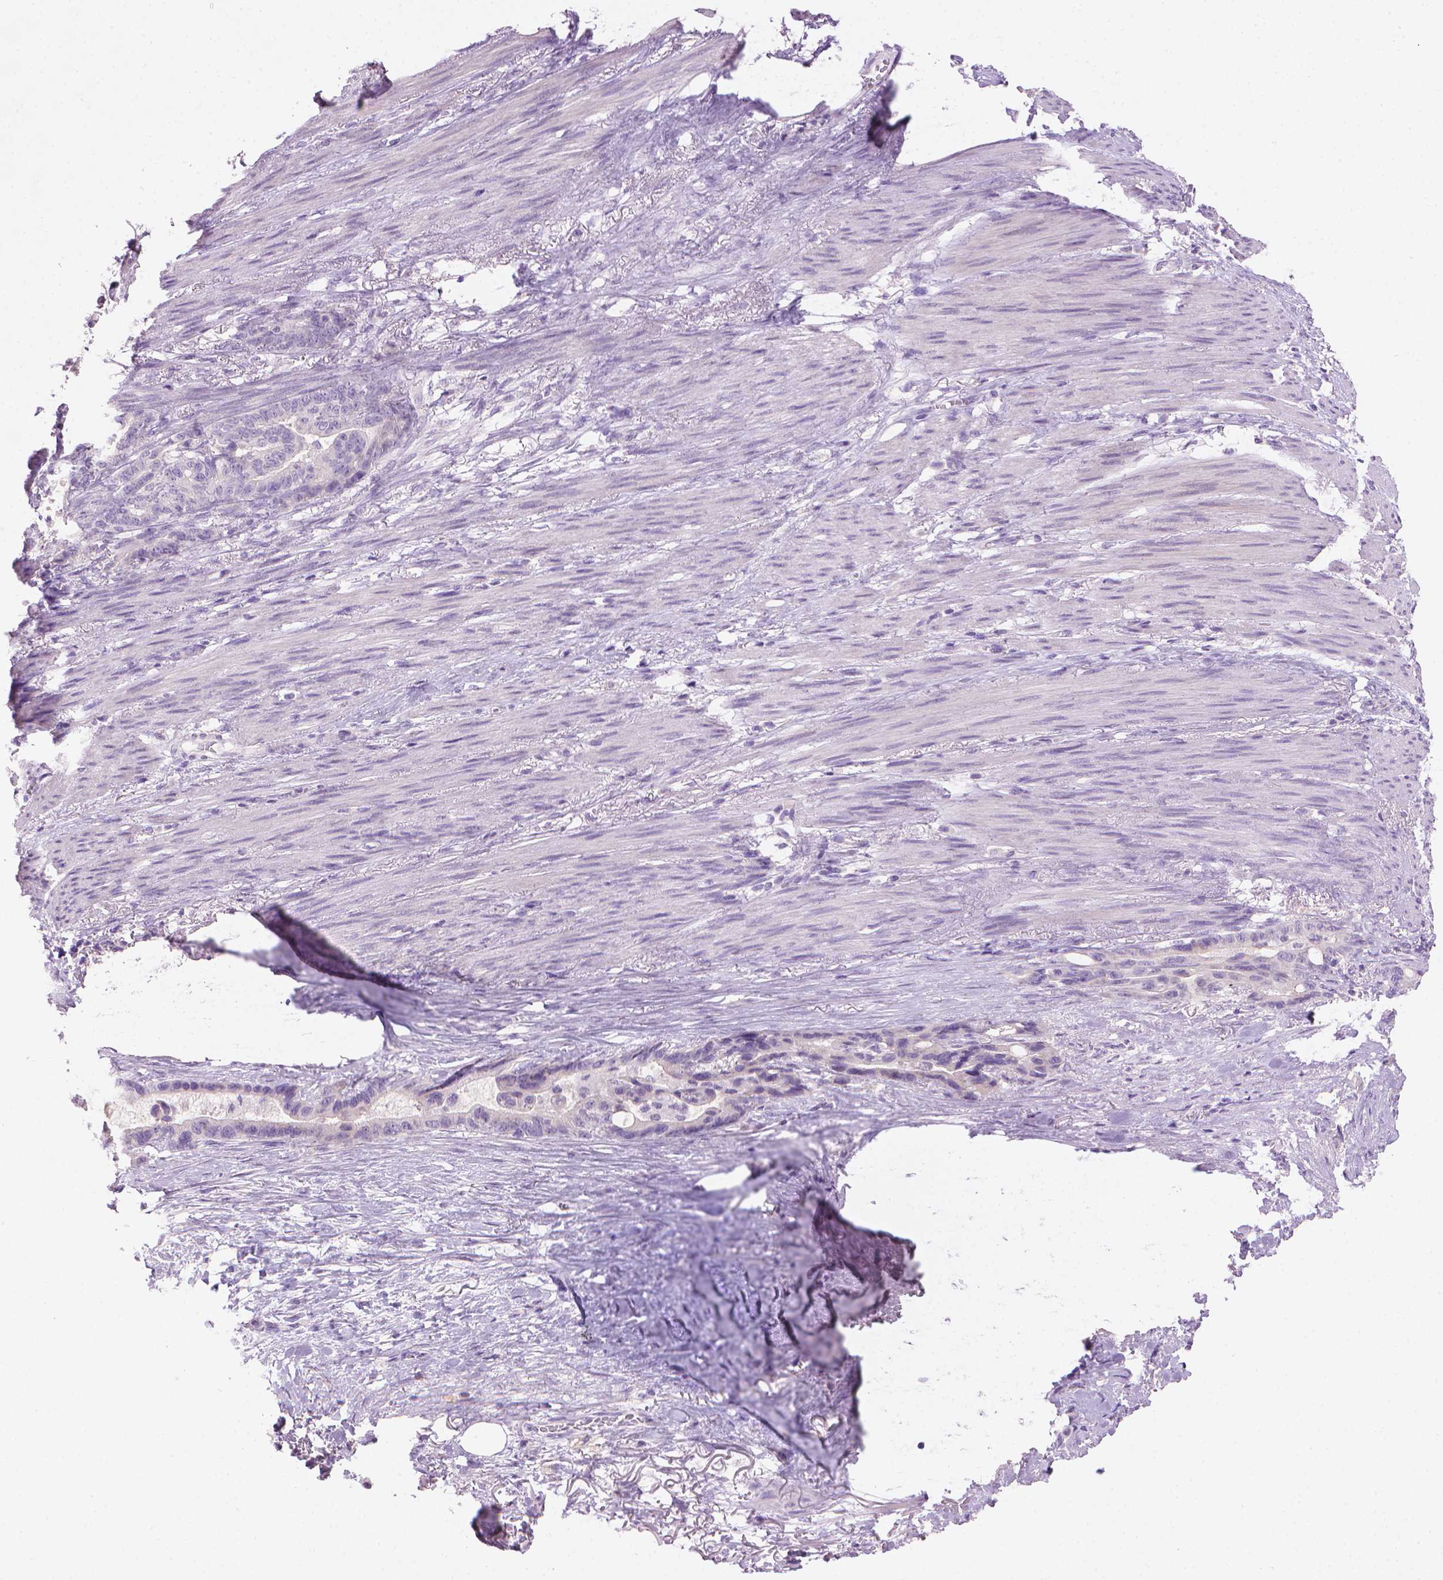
{"staining": {"intensity": "negative", "quantity": "none", "location": "none"}, "tissue": "stomach cancer", "cell_type": "Tumor cells", "image_type": "cancer", "snomed": [{"axis": "morphology", "description": "Normal tissue, NOS"}, {"axis": "morphology", "description": "Adenocarcinoma, NOS"}, {"axis": "topography", "description": "Esophagus"}, {"axis": "topography", "description": "Stomach, upper"}], "caption": "Tumor cells show no significant protein positivity in stomach cancer.", "gene": "MLANA", "patient": {"sex": "male", "age": 62}}